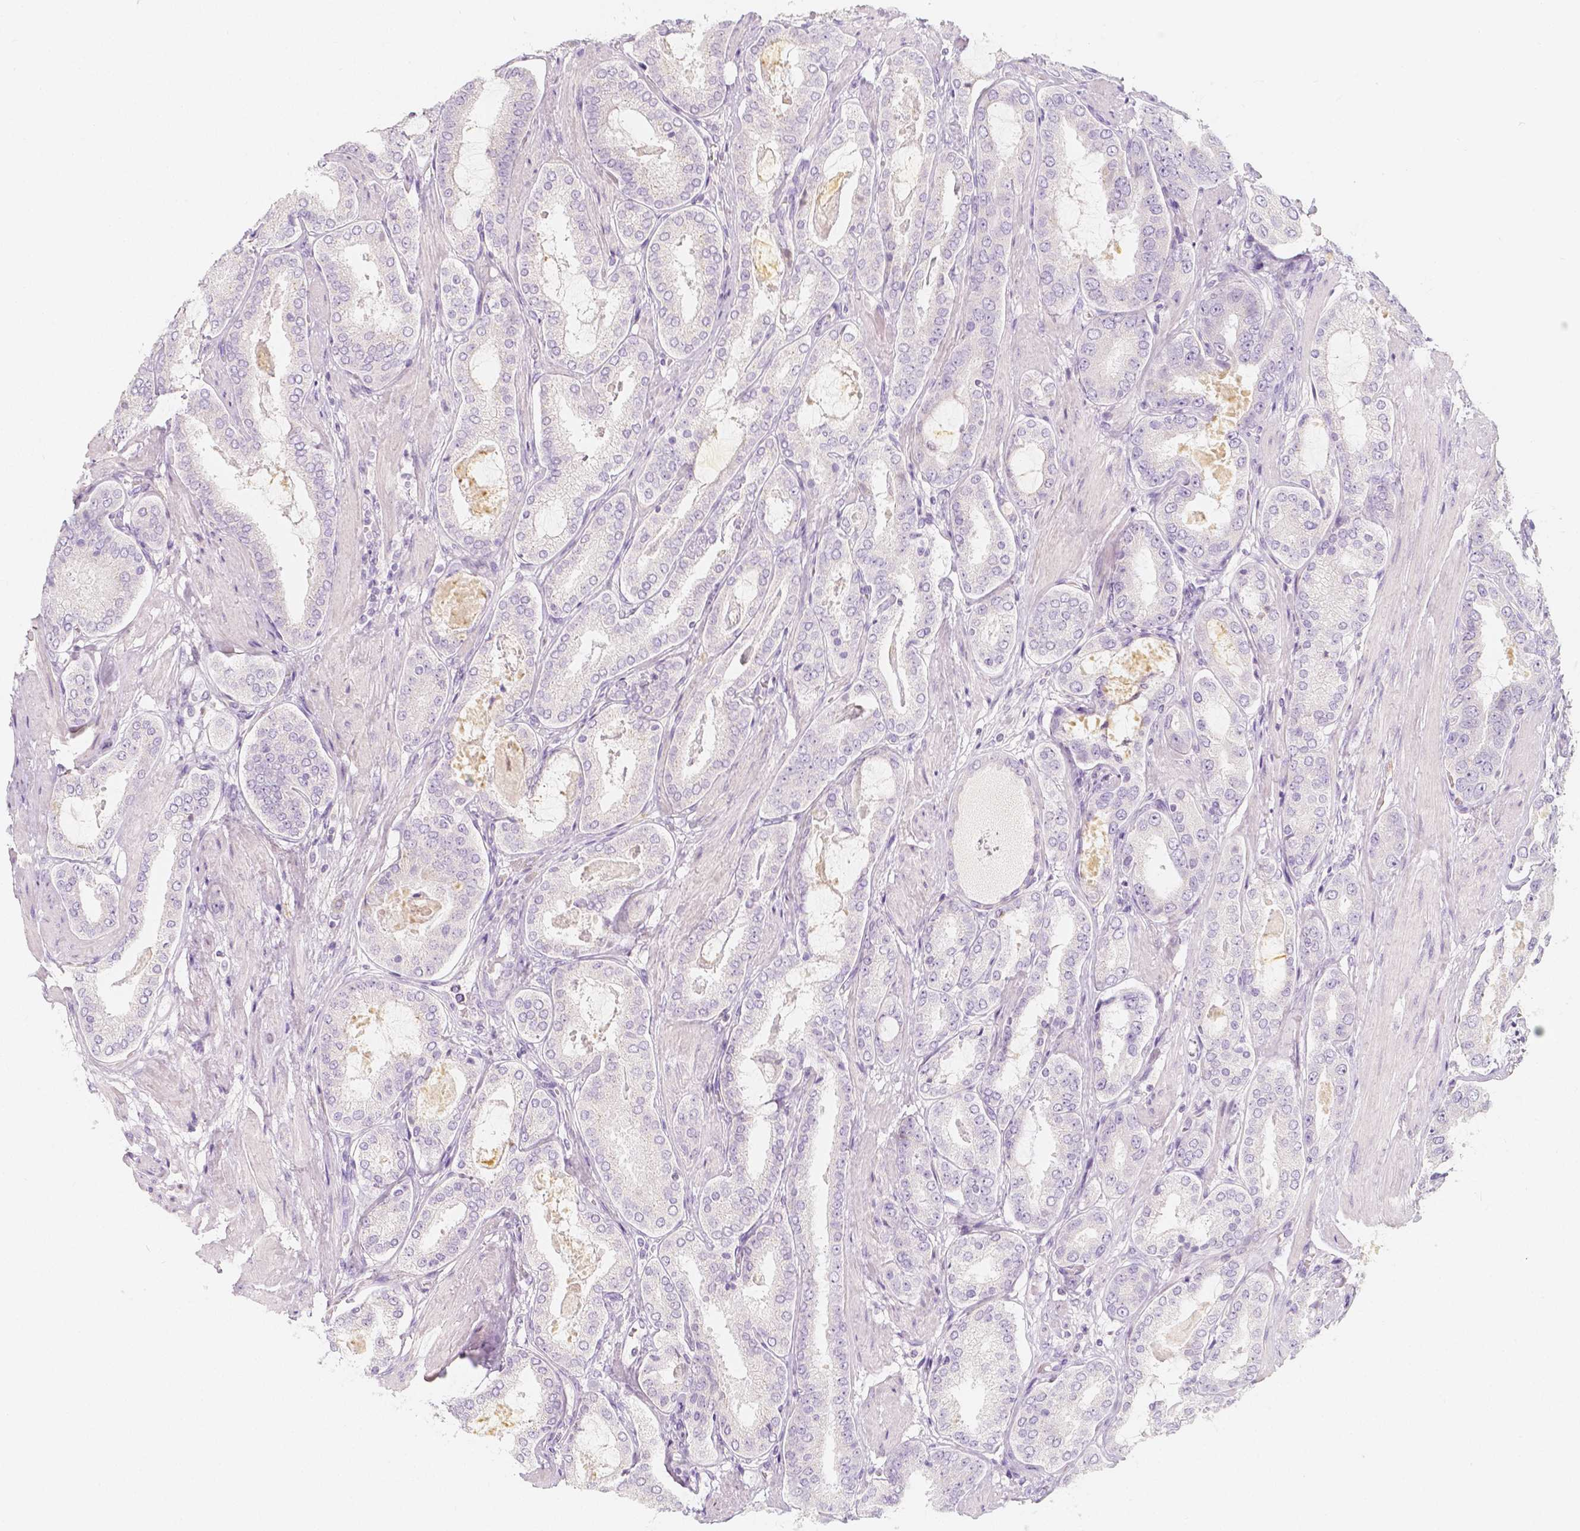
{"staining": {"intensity": "negative", "quantity": "none", "location": "none"}, "tissue": "prostate cancer", "cell_type": "Tumor cells", "image_type": "cancer", "snomed": [{"axis": "morphology", "description": "Adenocarcinoma, High grade"}, {"axis": "topography", "description": "Prostate"}], "caption": "The image shows no staining of tumor cells in prostate cancer.", "gene": "BATF", "patient": {"sex": "male", "age": 63}}